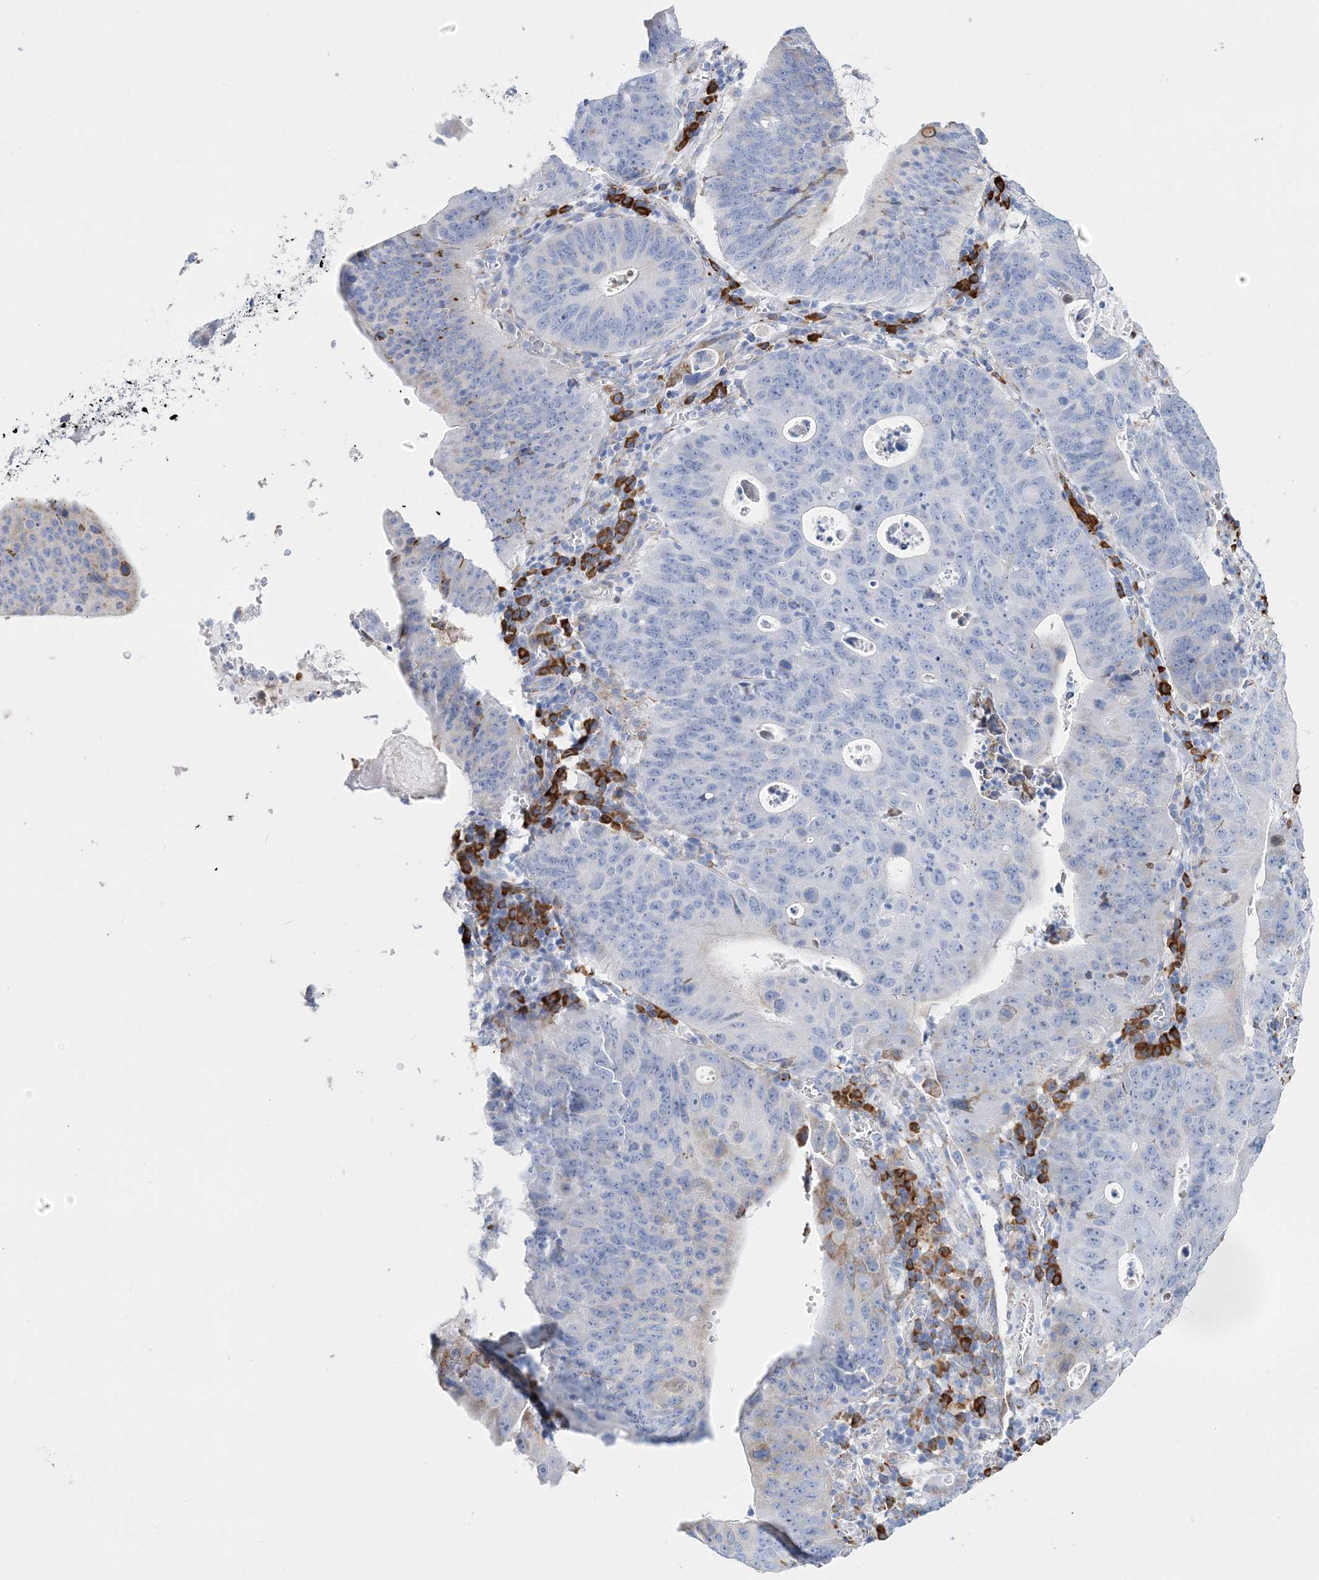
{"staining": {"intensity": "negative", "quantity": "none", "location": "none"}, "tissue": "stomach cancer", "cell_type": "Tumor cells", "image_type": "cancer", "snomed": [{"axis": "morphology", "description": "Adenocarcinoma, NOS"}, {"axis": "topography", "description": "Stomach"}], "caption": "This is an immunohistochemistry (IHC) histopathology image of human adenocarcinoma (stomach). There is no staining in tumor cells.", "gene": "TSPYL6", "patient": {"sex": "male", "age": 59}}